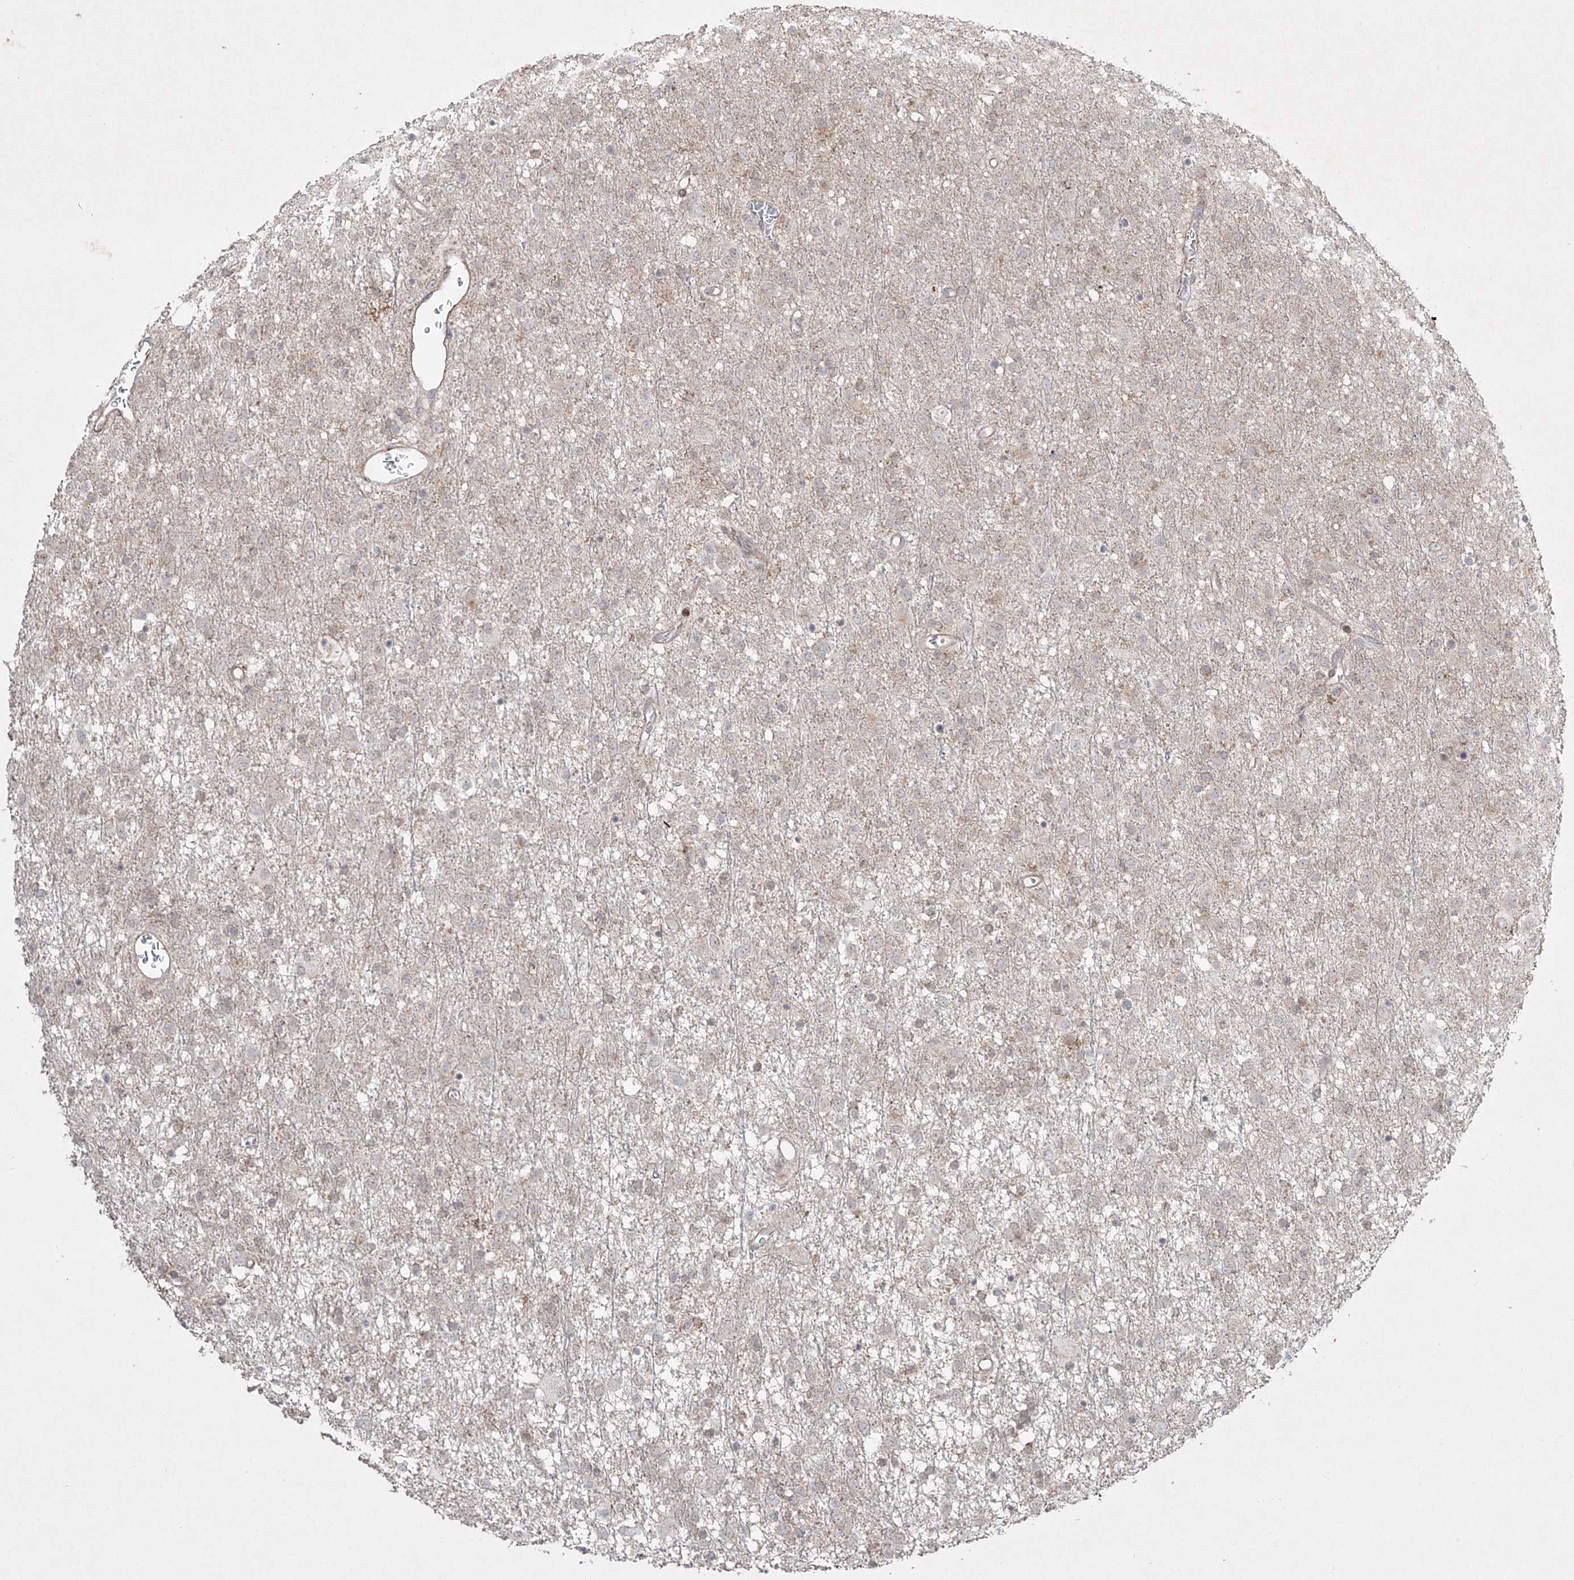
{"staining": {"intensity": "negative", "quantity": "none", "location": "none"}, "tissue": "glioma", "cell_type": "Tumor cells", "image_type": "cancer", "snomed": [{"axis": "morphology", "description": "Glioma, malignant, Low grade"}, {"axis": "topography", "description": "Brain"}], "caption": "IHC image of neoplastic tissue: glioma stained with DAB shows no significant protein staining in tumor cells. Nuclei are stained in blue.", "gene": "KDM1B", "patient": {"sex": "male", "age": 65}}